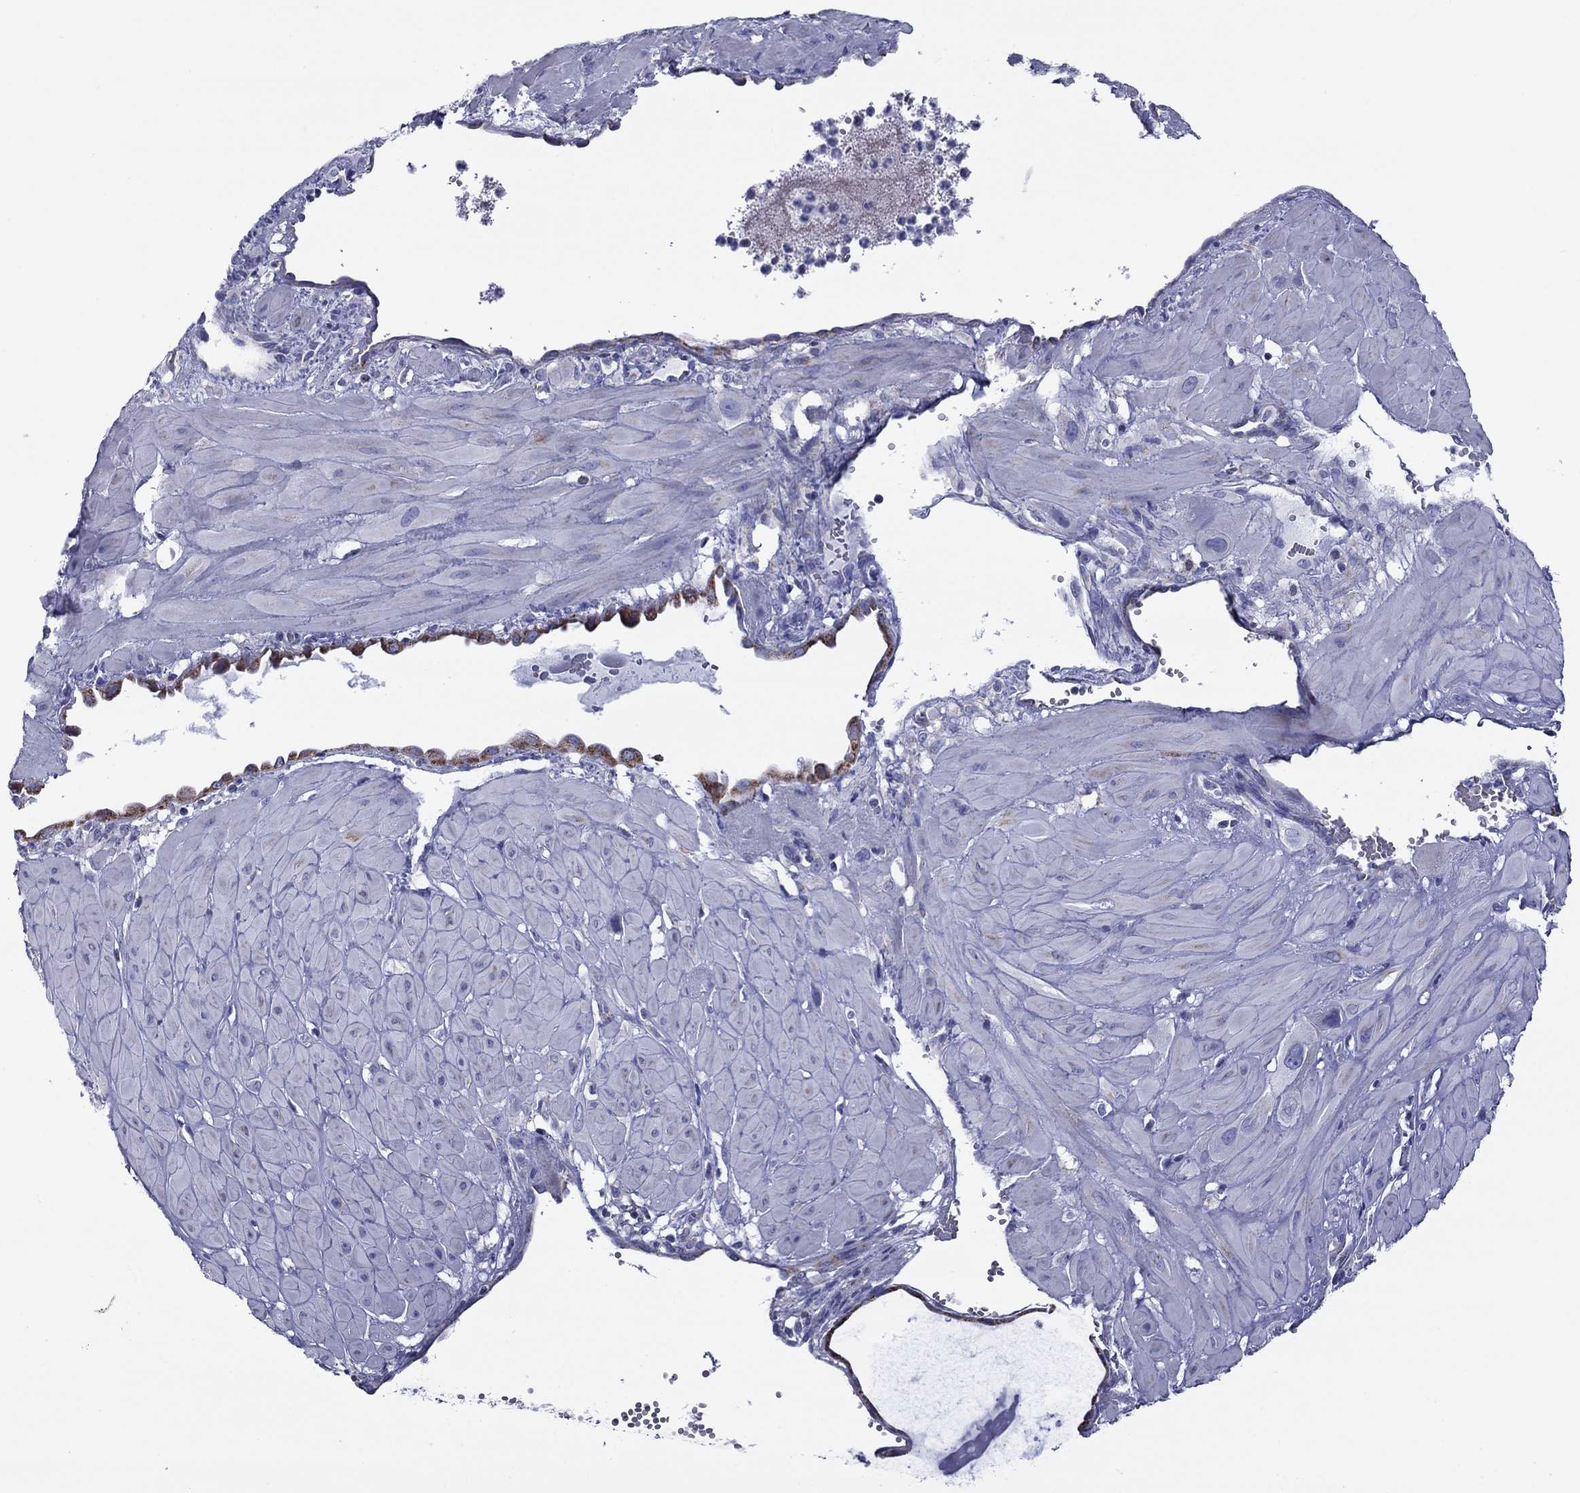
{"staining": {"intensity": "weak", "quantity": "<25%", "location": "cytoplasmic/membranous"}, "tissue": "cervical cancer", "cell_type": "Tumor cells", "image_type": "cancer", "snomed": [{"axis": "morphology", "description": "Squamous cell carcinoma, NOS"}, {"axis": "topography", "description": "Cervix"}], "caption": "Tumor cells show no significant expression in cervical cancer. Brightfield microscopy of immunohistochemistry (IHC) stained with DAB (brown) and hematoxylin (blue), captured at high magnification.", "gene": "ACADSB", "patient": {"sex": "female", "age": 34}}